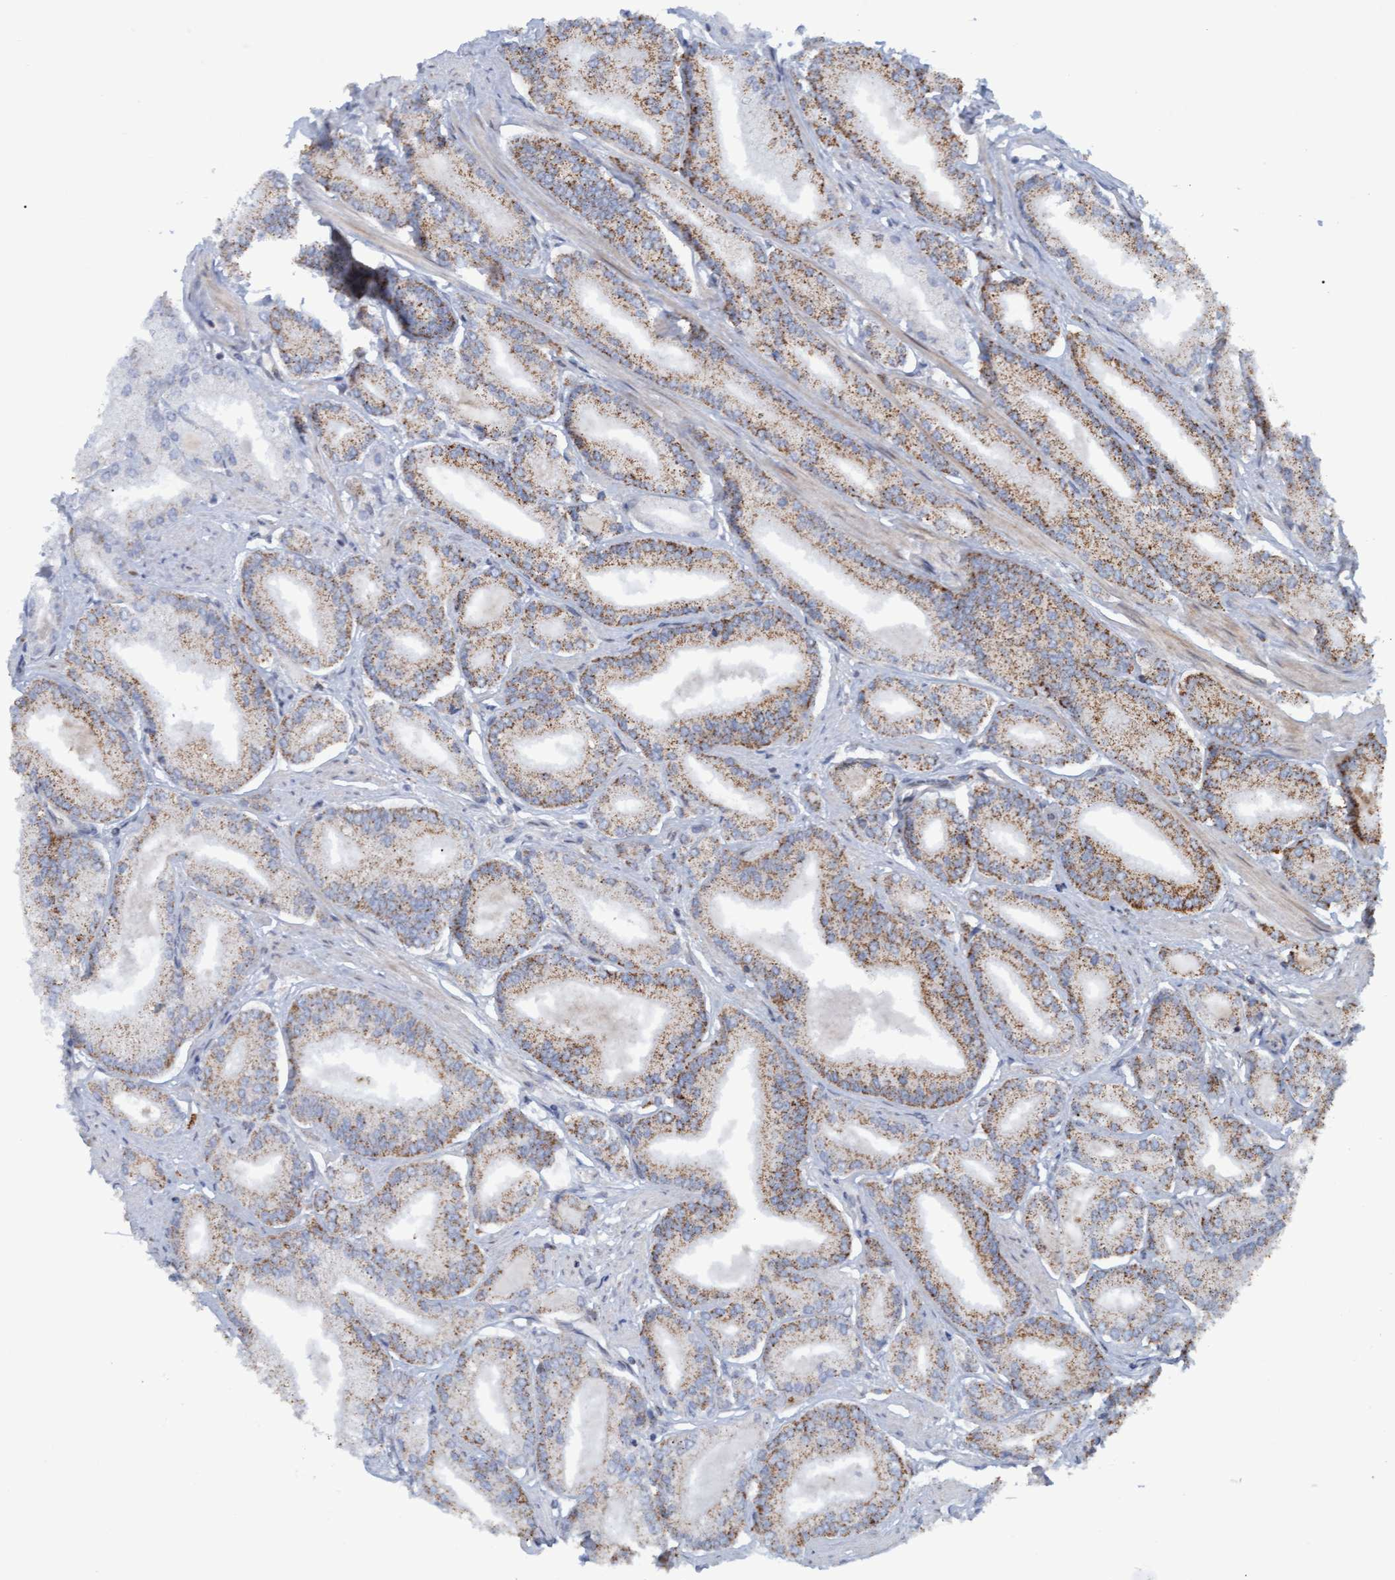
{"staining": {"intensity": "moderate", "quantity": ">75%", "location": "cytoplasmic/membranous"}, "tissue": "prostate cancer", "cell_type": "Tumor cells", "image_type": "cancer", "snomed": [{"axis": "morphology", "description": "Adenocarcinoma, Low grade"}, {"axis": "topography", "description": "Prostate"}], "caption": "Protein expression analysis of prostate cancer displays moderate cytoplasmic/membranous staining in approximately >75% of tumor cells.", "gene": "MGLL", "patient": {"sex": "male", "age": 52}}